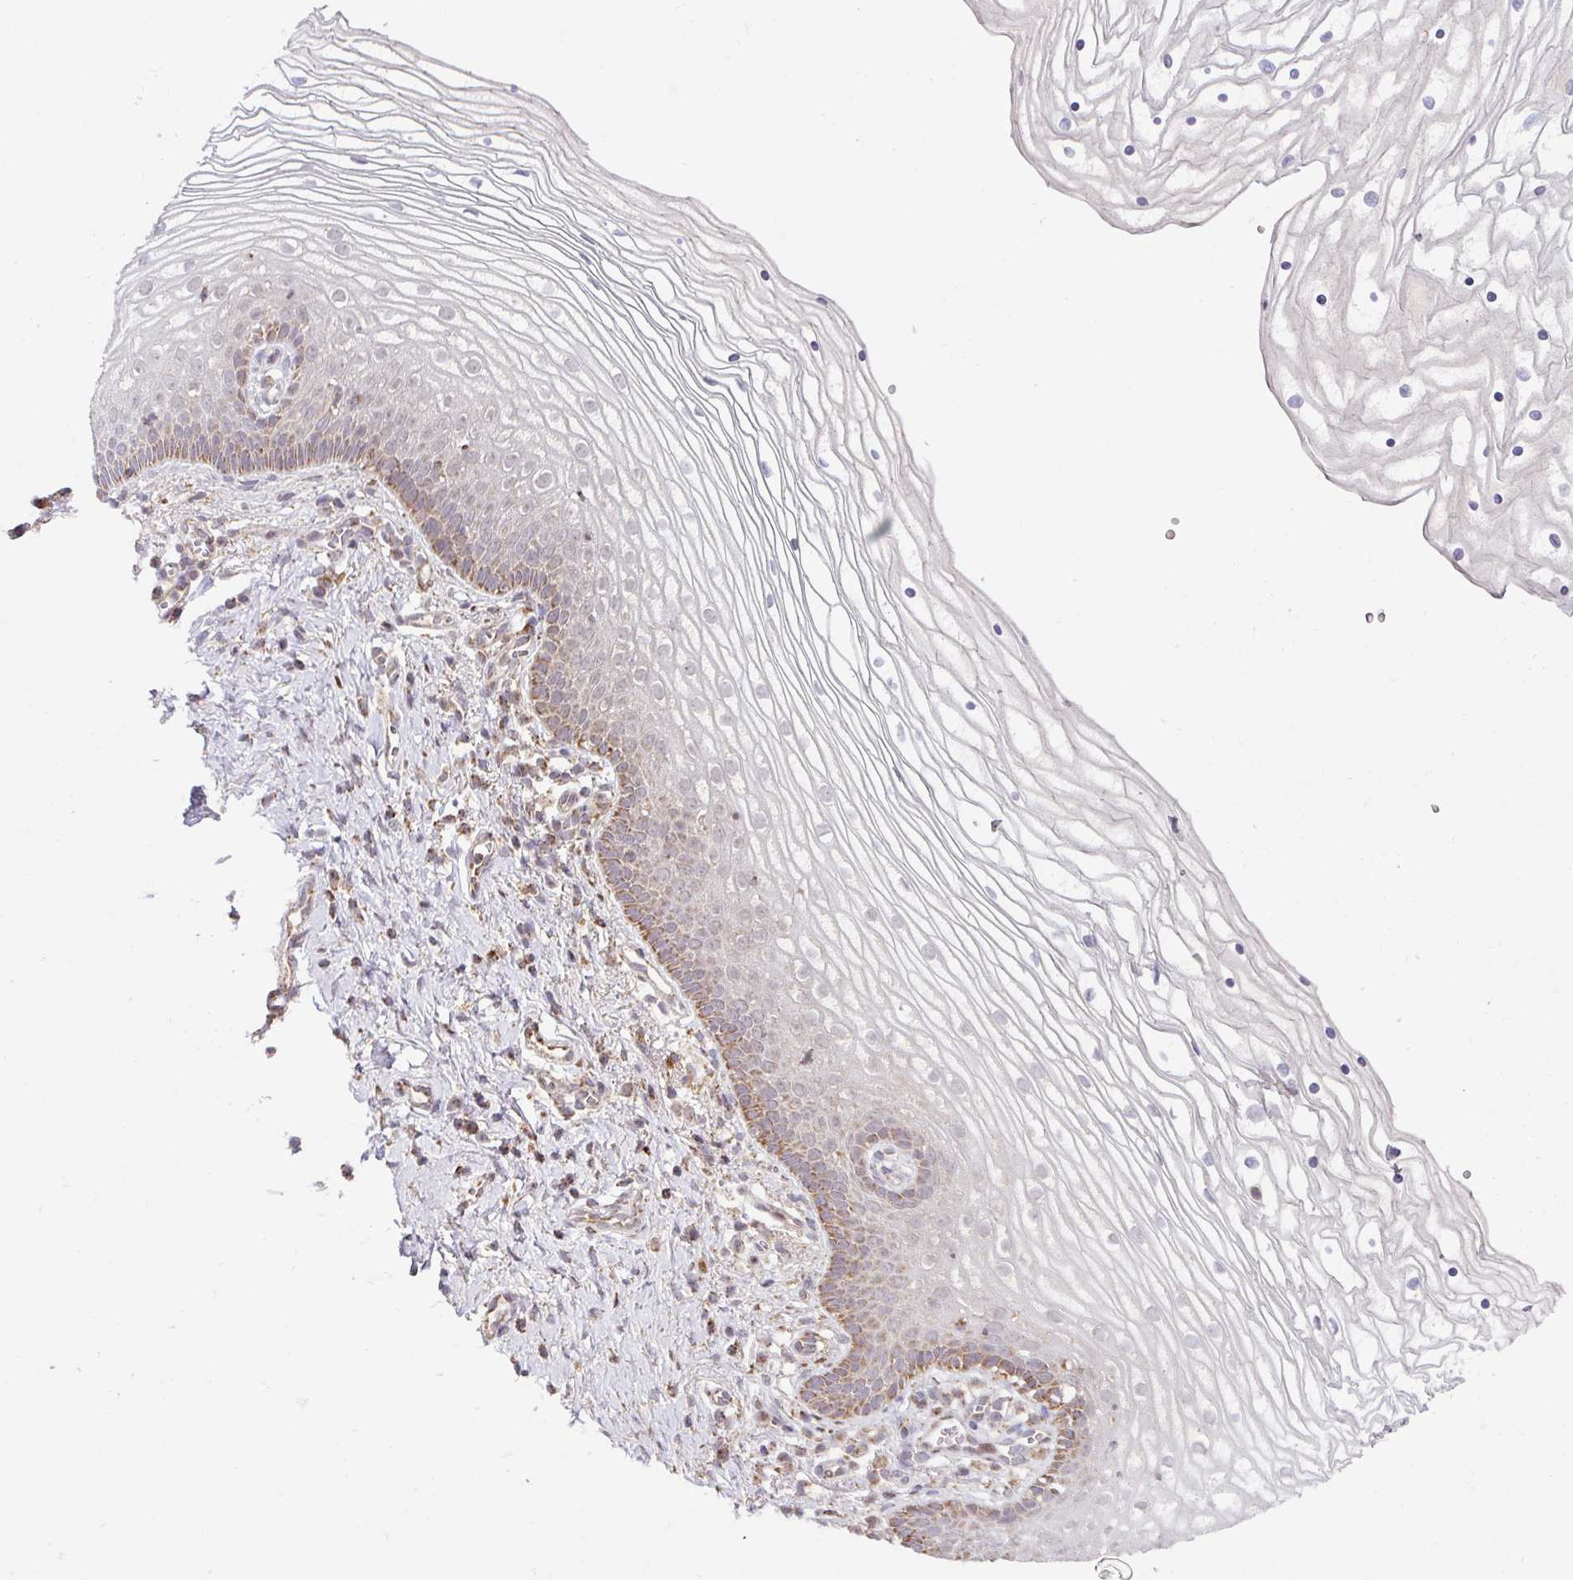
{"staining": {"intensity": "moderate", "quantity": "25%-75%", "location": "cytoplasmic/membranous"}, "tissue": "vagina", "cell_type": "Squamous epithelial cells", "image_type": "normal", "snomed": [{"axis": "morphology", "description": "Normal tissue, NOS"}, {"axis": "topography", "description": "Vagina"}], "caption": "Brown immunohistochemical staining in benign vagina displays moderate cytoplasmic/membranous staining in approximately 25%-75% of squamous epithelial cells. (DAB (3,3'-diaminobenzidine) IHC, brown staining for protein, blue staining for nuclei).", "gene": "ENSG00000269547", "patient": {"sex": "female", "age": 56}}